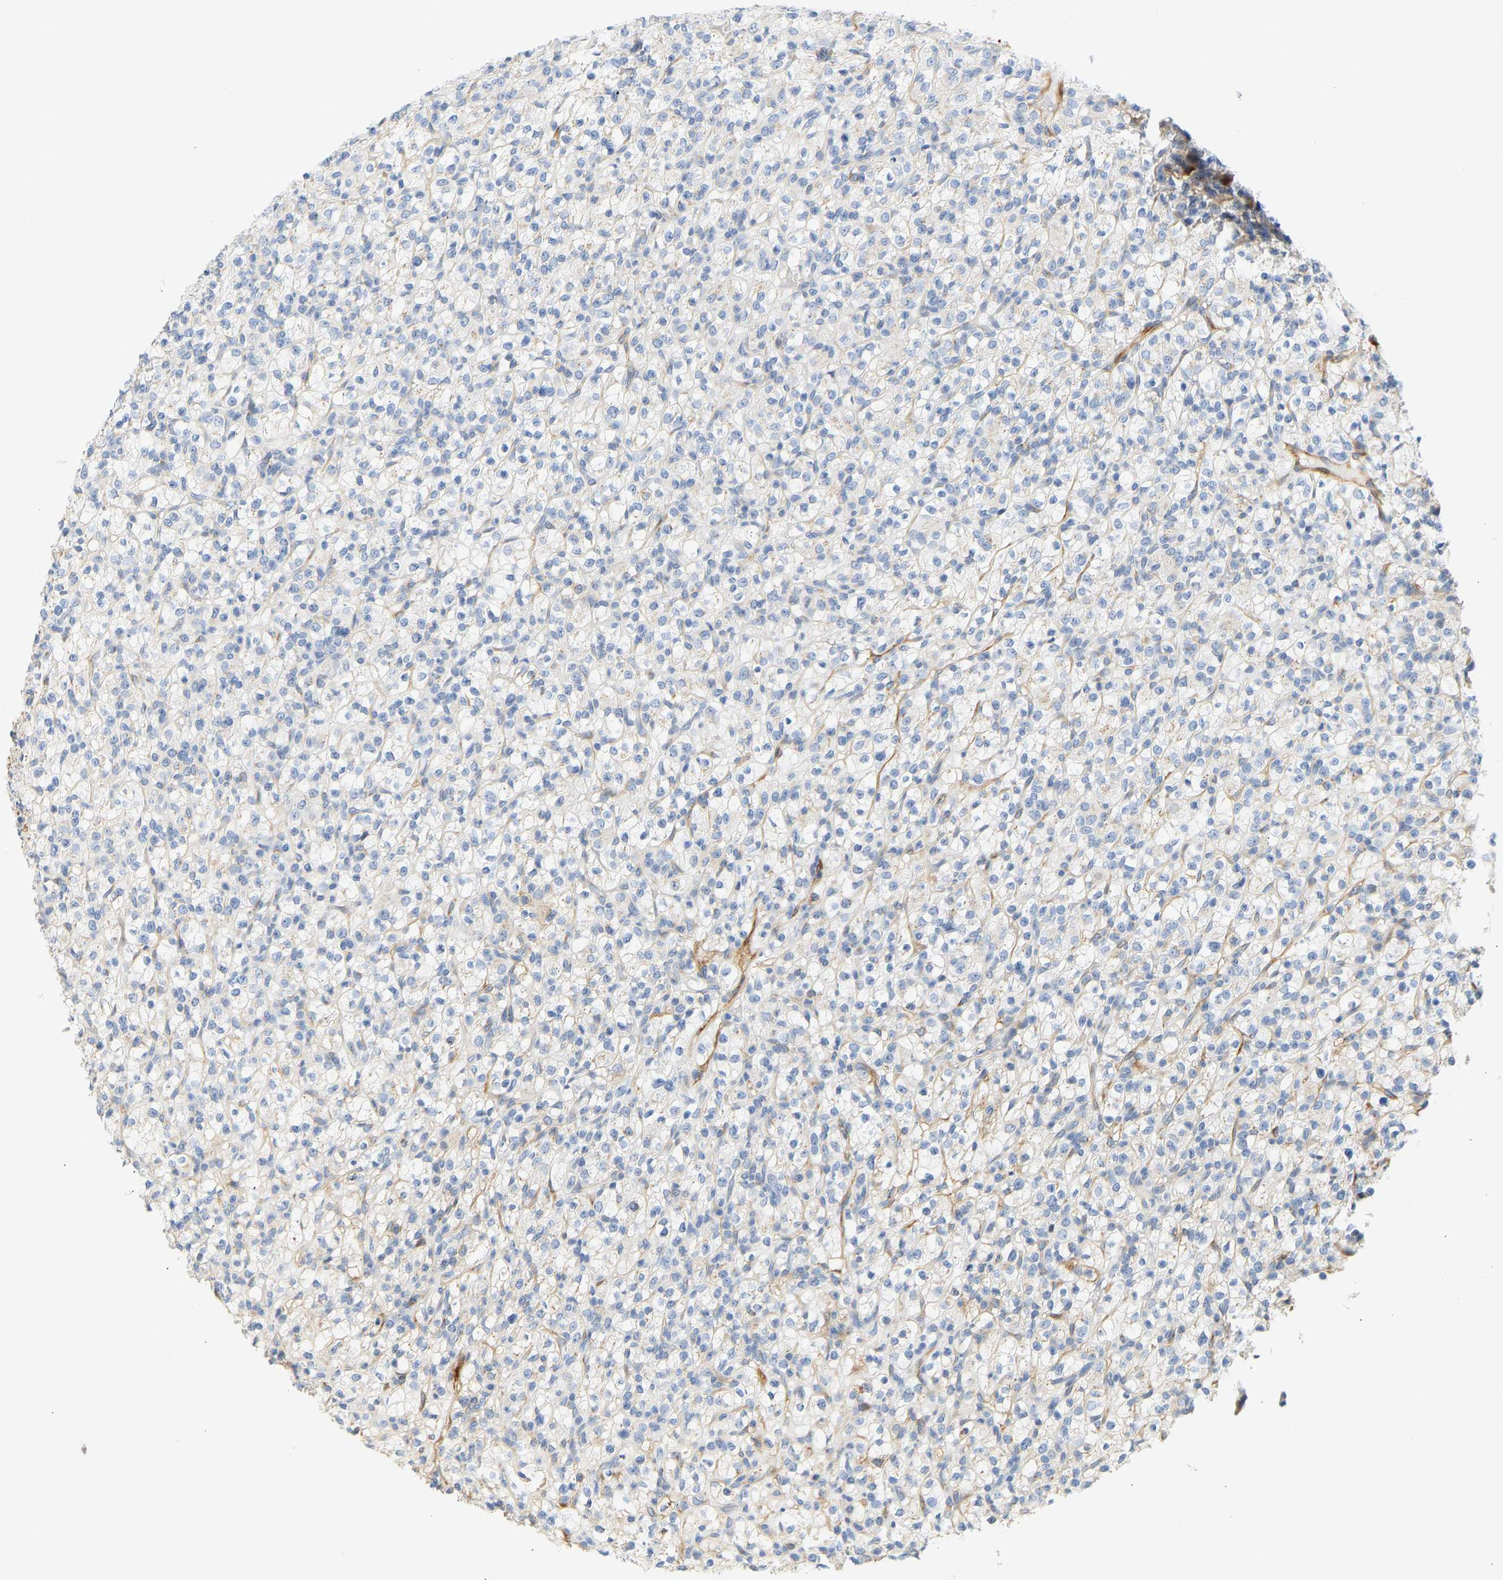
{"staining": {"intensity": "negative", "quantity": "none", "location": "none"}, "tissue": "renal cancer", "cell_type": "Tumor cells", "image_type": "cancer", "snomed": [{"axis": "morphology", "description": "Normal tissue, NOS"}, {"axis": "morphology", "description": "Adenocarcinoma, NOS"}, {"axis": "topography", "description": "Kidney"}], "caption": "Immunohistochemistry (IHC) histopathology image of neoplastic tissue: human renal cancer stained with DAB (3,3'-diaminobenzidine) reveals no significant protein expression in tumor cells.", "gene": "SLC30A7", "patient": {"sex": "female", "age": 72}}